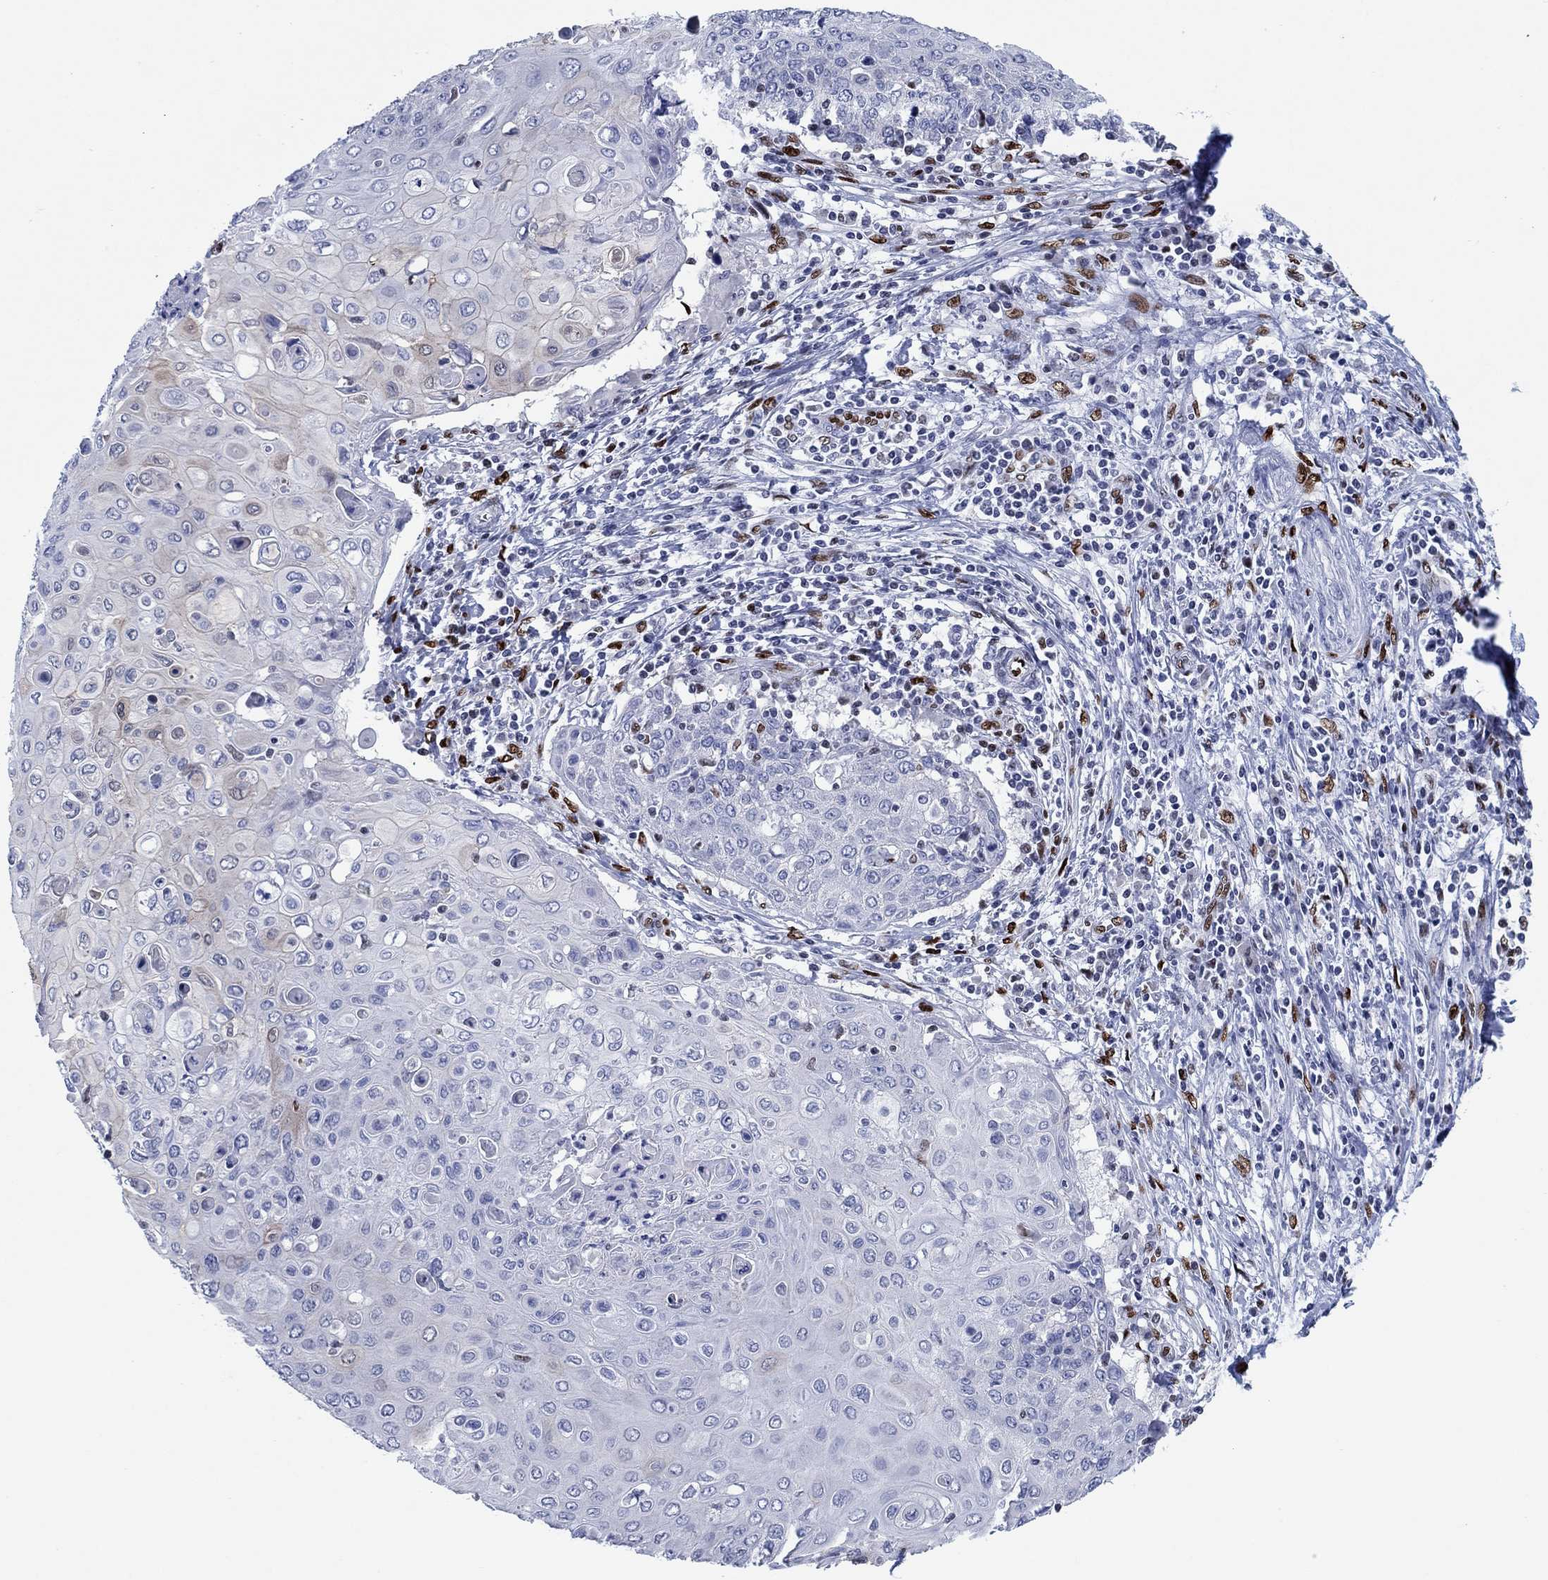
{"staining": {"intensity": "negative", "quantity": "none", "location": "none"}, "tissue": "cervical cancer", "cell_type": "Tumor cells", "image_type": "cancer", "snomed": [{"axis": "morphology", "description": "Squamous cell carcinoma, NOS"}, {"axis": "topography", "description": "Cervix"}], "caption": "This histopathology image is of cervical cancer stained with immunohistochemistry to label a protein in brown with the nuclei are counter-stained blue. There is no positivity in tumor cells.", "gene": "ZEB1", "patient": {"sex": "female", "age": 39}}